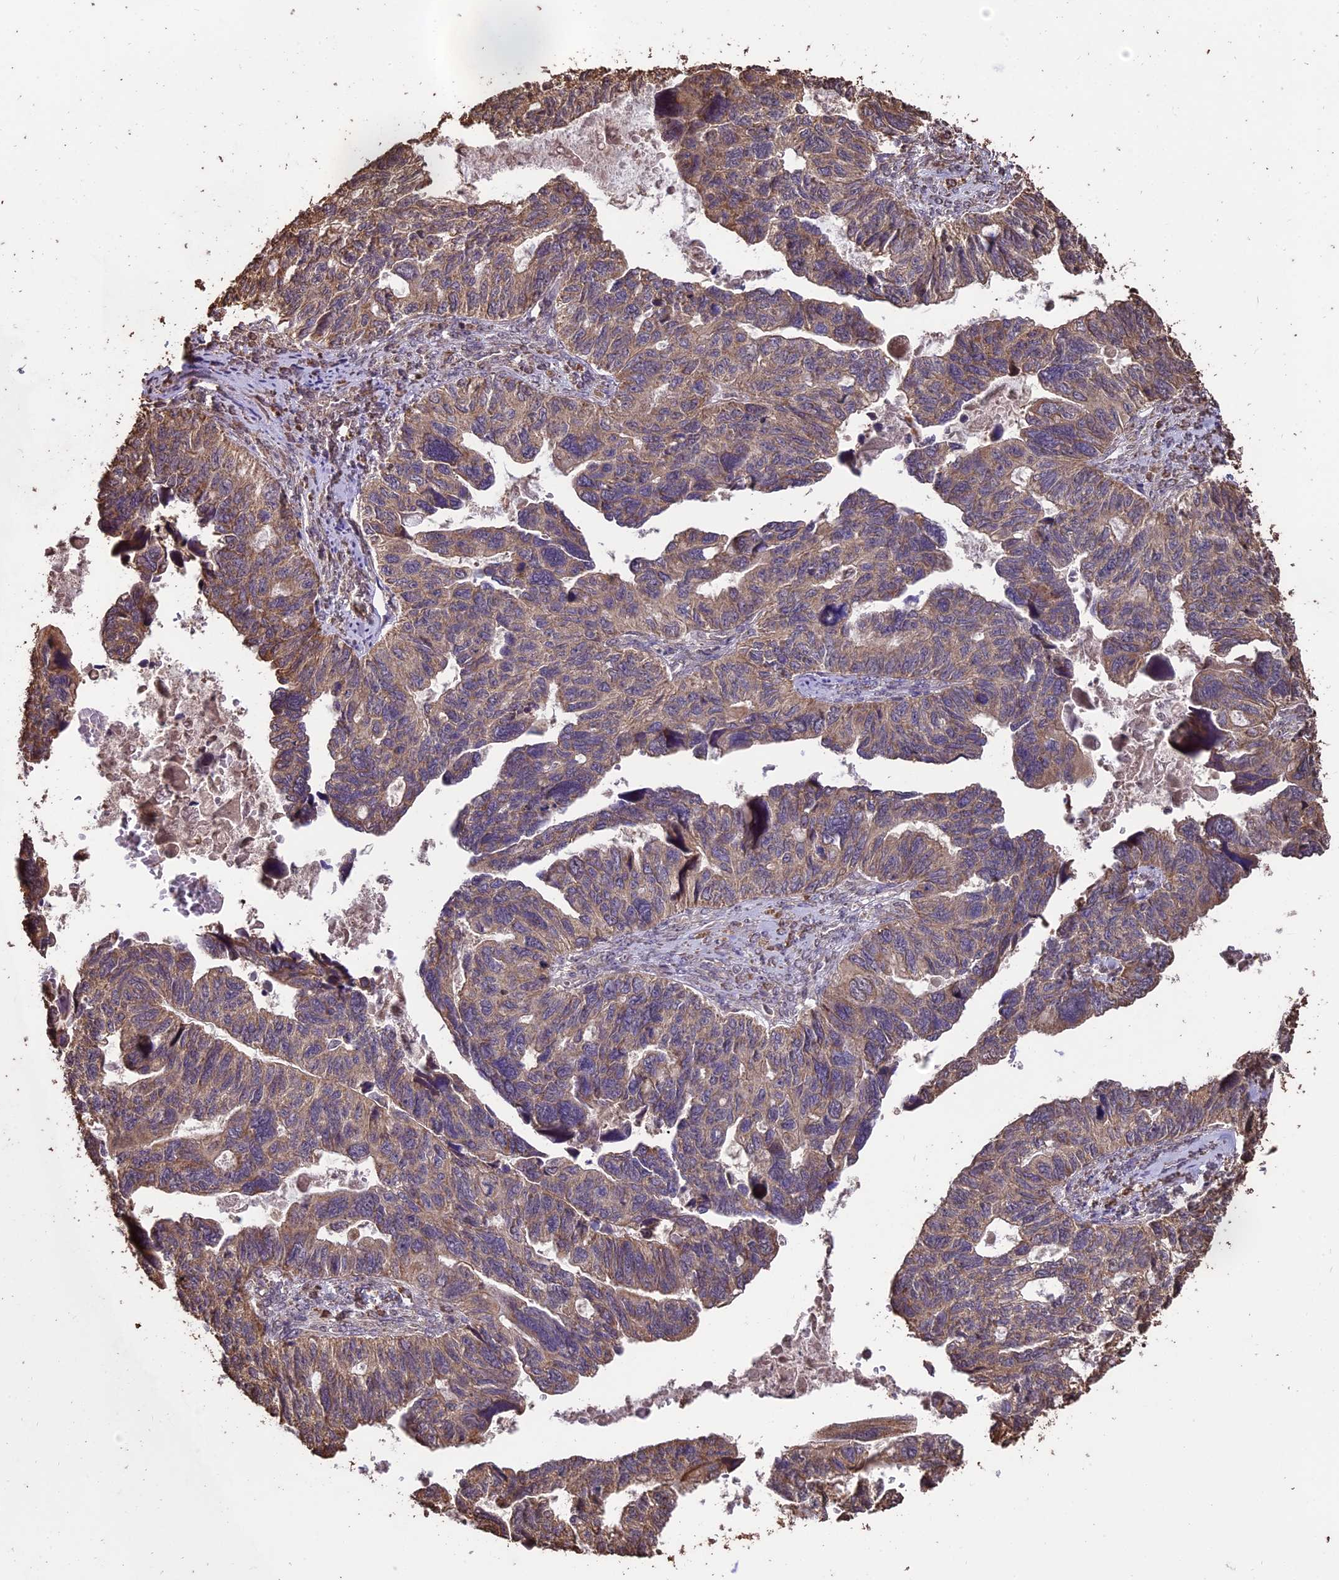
{"staining": {"intensity": "weak", "quantity": "25%-75%", "location": "cytoplasmic/membranous"}, "tissue": "ovarian cancer", "cell_type": "Tumor cells", "image_type": "cancer", "snomed": [{"axis": "morphology", "description": "Cystadenocarcinoma, serous, NOS"}, {"axis": "topography", "description": "Ovary"}], "caption": "IHC of ovarian cancer (serous cystadenocarcinoma) displays low levels of weak cytoplasmic/membranous expression in about 25%-75% of tumor cells.", "gene": "PGPEP1L", "patient": {"sex": "female", "age": 79}}